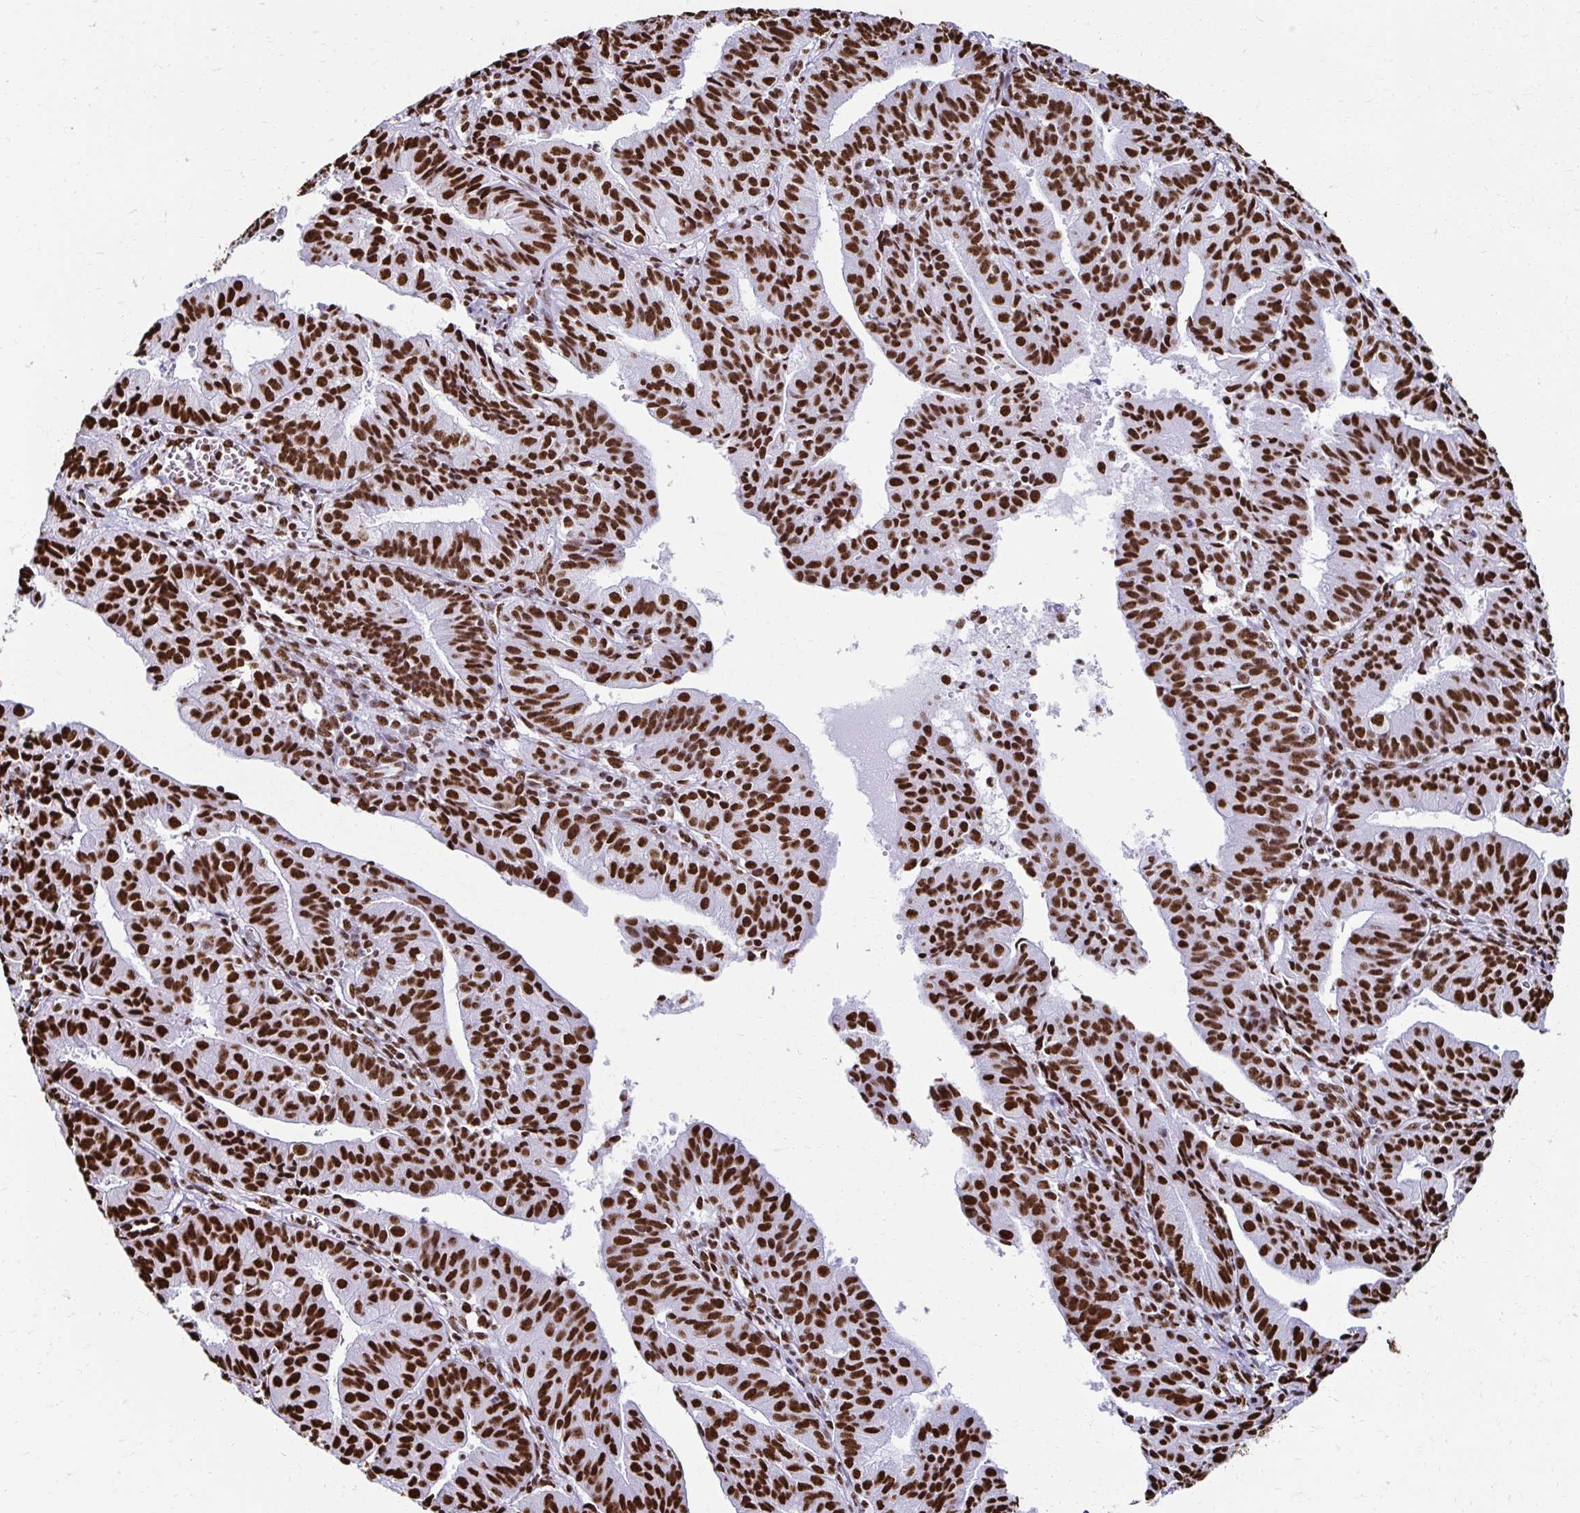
{"staining": {"intensity": "strong", "quantity": ">75%", "location": "nuclear"}, "tissue": "endometrial cancer", "cell_type": "Tumor cells", "image_type": "cancer", "snomed": [{"axis": "morphology", "description": "Adenocarcinoma, NOS"}, {"axis": "topography", "description": "Endometrium"}], "caption": "Protein staining of endometrial cancer tissue shows strong nuclear expression in approximately >75% of tumor cells.", "gene": "NONO", "patient": {"sex": "female", "age": 56}}